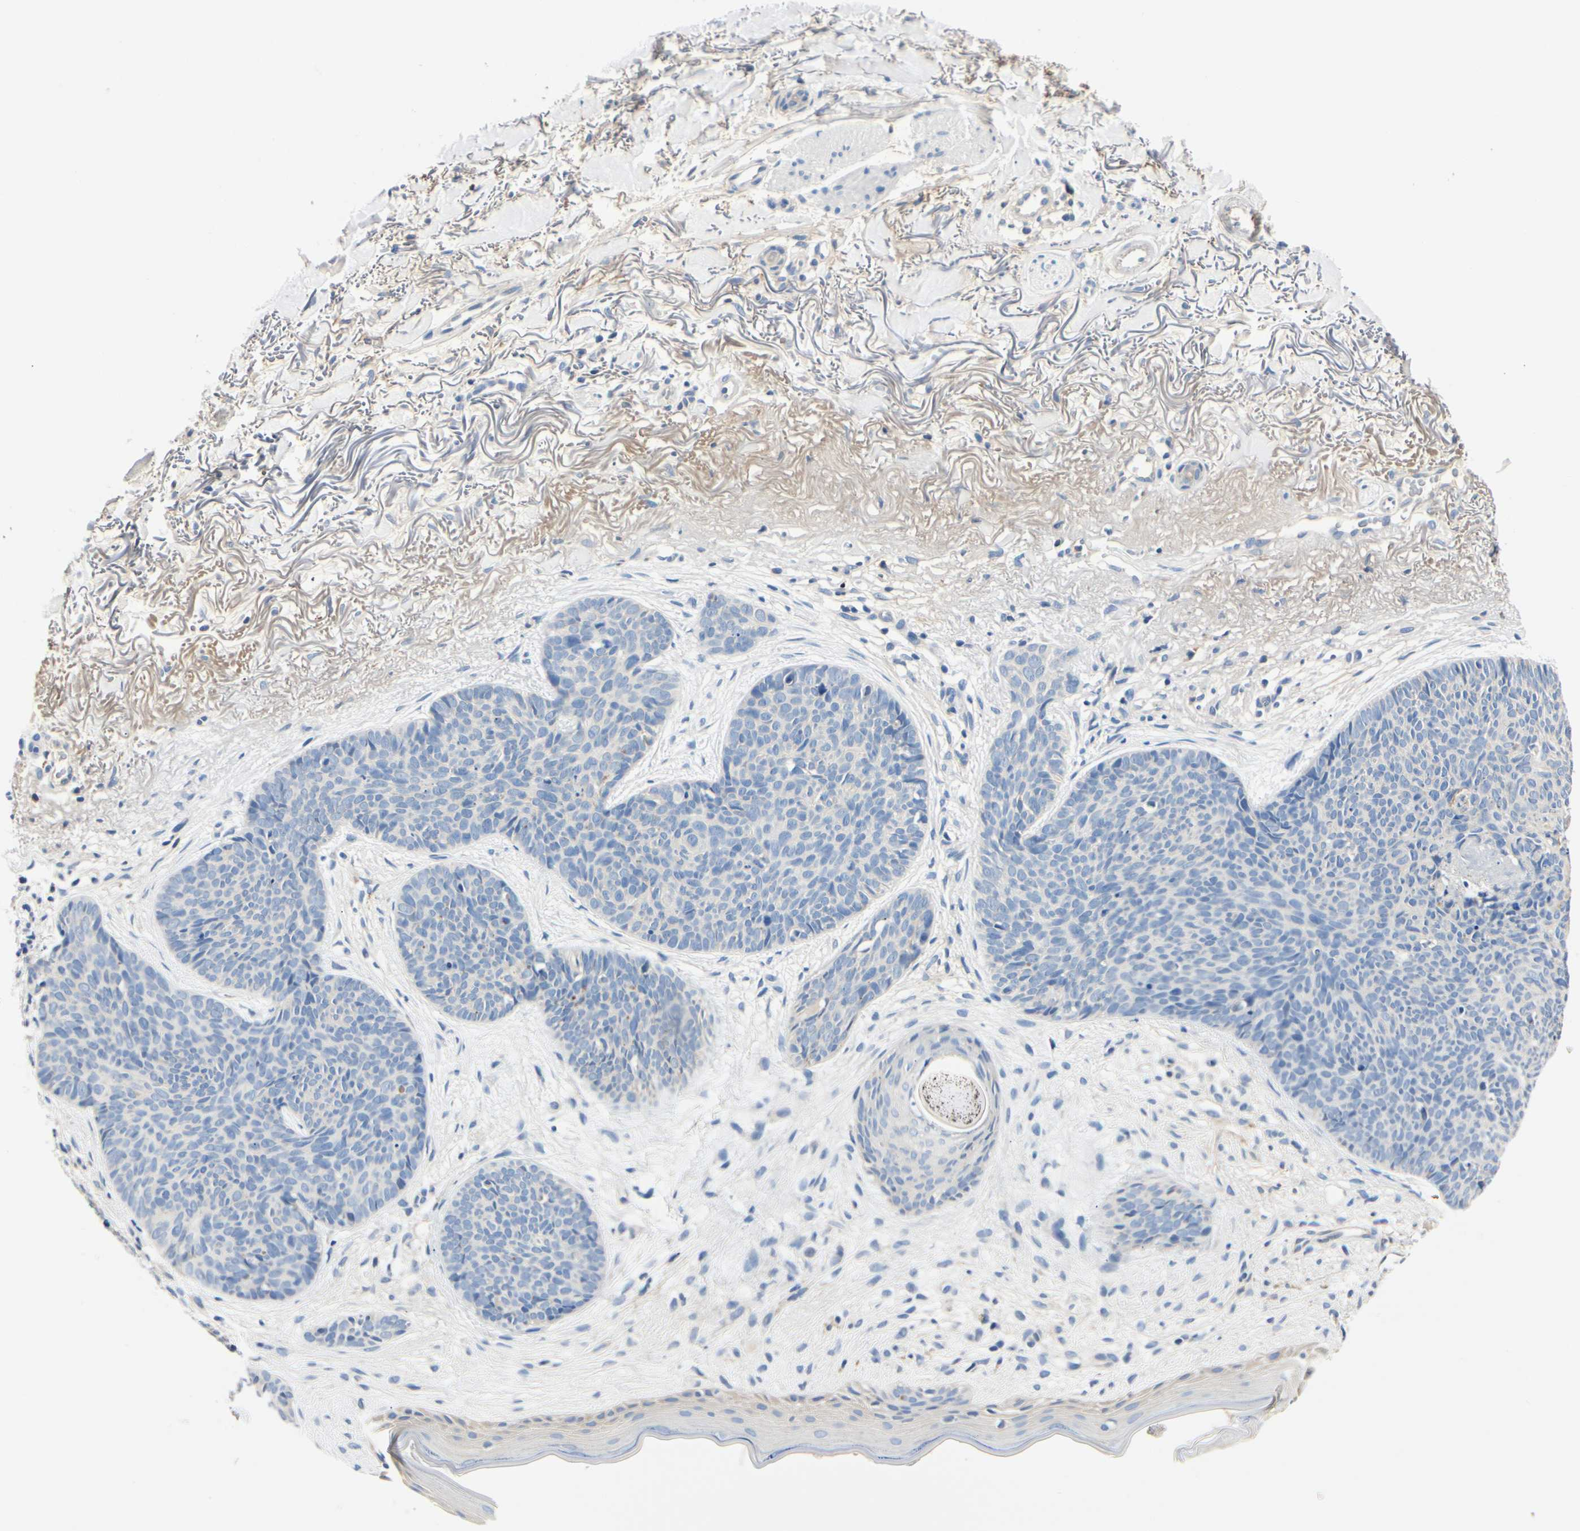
{"staining": {"intensity": "negative", "quantity": "none", "location": "none"}, "tissue": "skin cancer", "cell_type": "Tumor cells", "image_type": "cancer", "snomed": [{"axis": "morphology", "description": "Normal tissue, NOS"}, {"axis": "morphology", "description": "Basal cell carcinoma"}, {"axis": "topography", "description": "Skin"}], "caption": "High magnification brightfield microscopy of skin cancer stained with DAB (3,3'-diaminobenzidine) (brown) and counterstained with hematoxylin (blue): tumor cells show no significant expression.", "gene": "TGFBR3", "patient": {"sex": "female", "age": 70}}